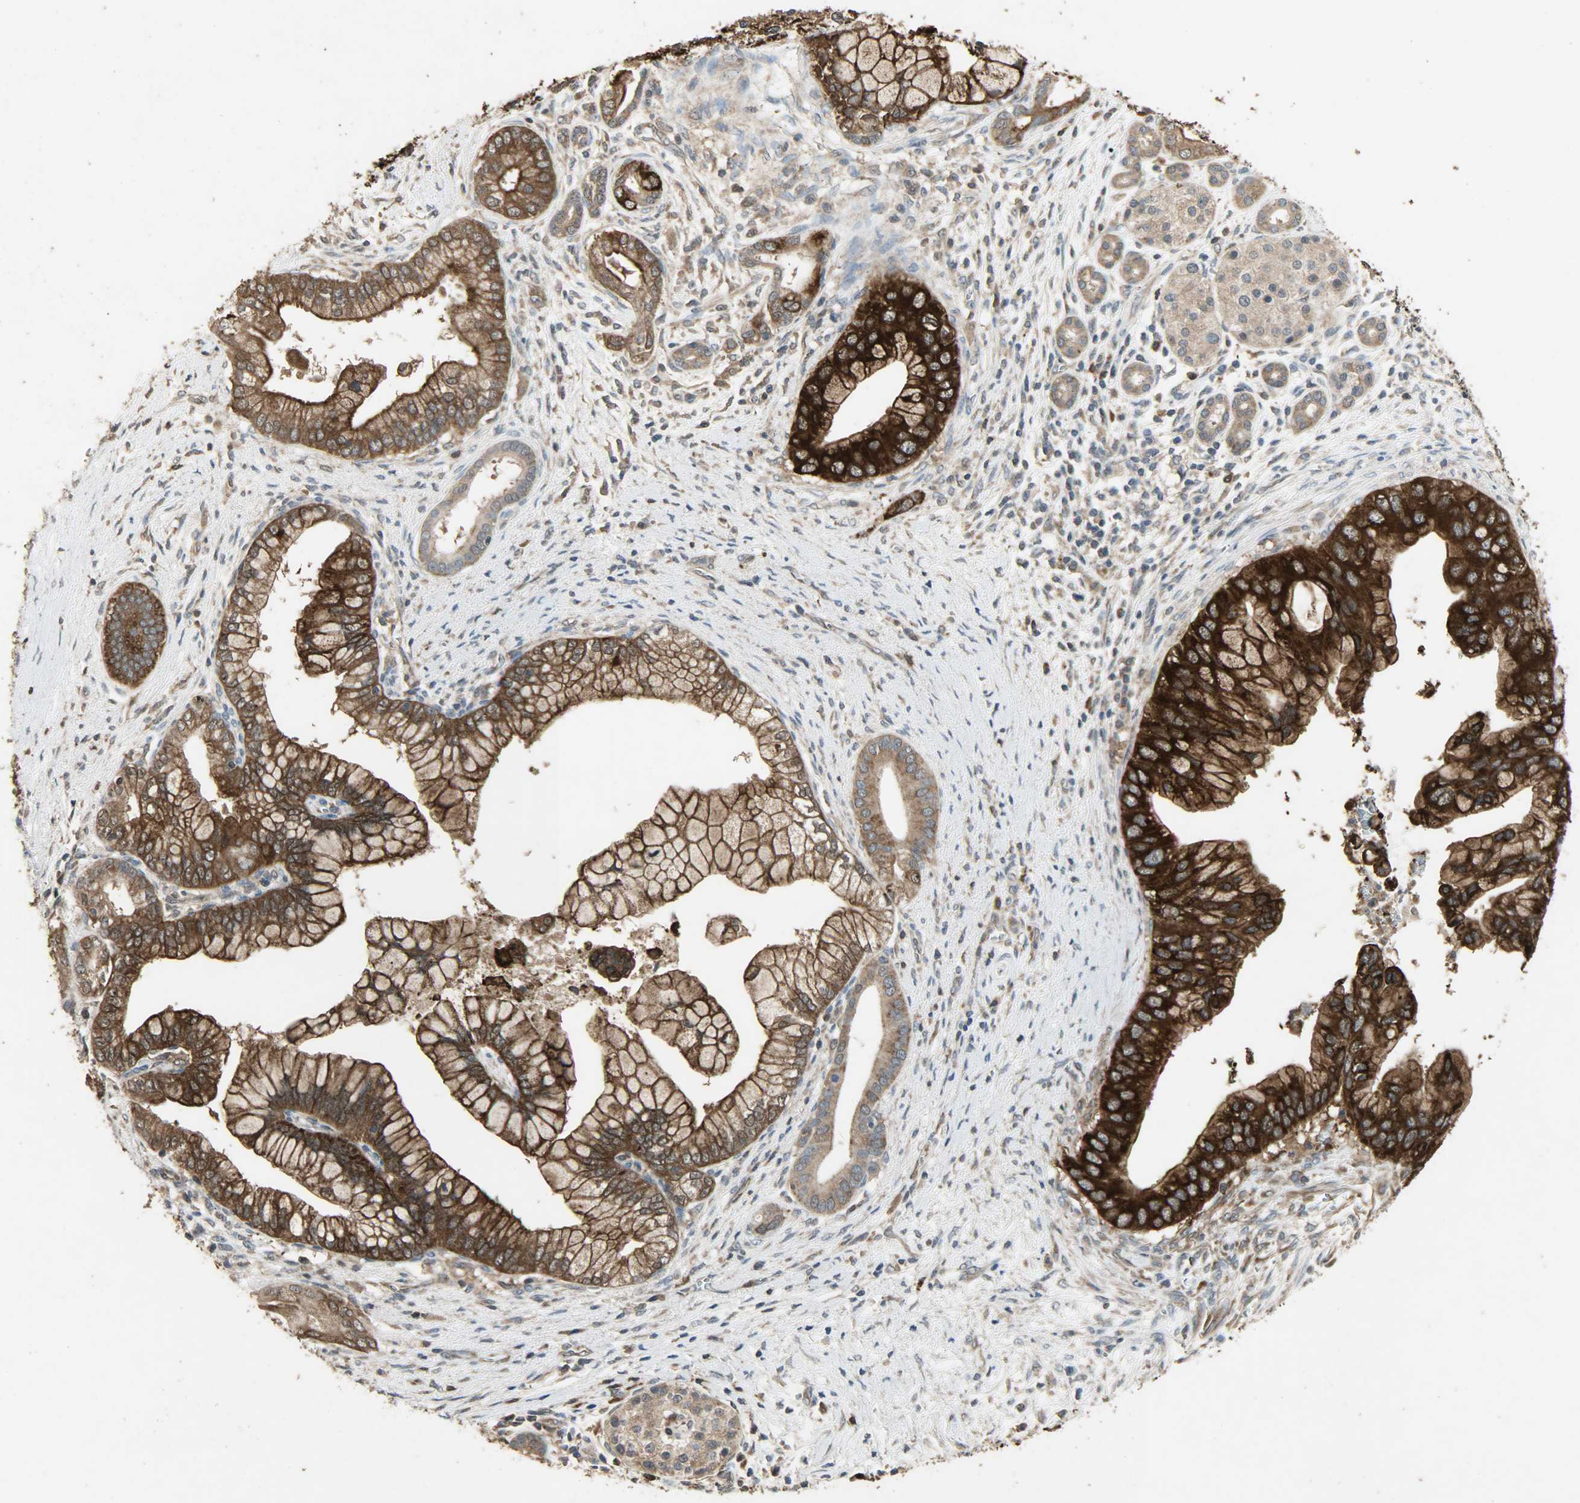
{"staining": {"intensity": "strong", "quantity": ">75%", "location": "cytoplasmic/membranous"}, "tissue": "pancreatic cancer", "cell_type": "Tumor cells", "image_type": "cancer", "snomed": [{"axis": "morphology", "description": "Adenocarcinoma, NOS"}, {"axis": "topography", "description": "Pancreas"}], "caption": "Approximately >75% of tumor cells in human pancreatic adenocarcinoma exhibit strong cytoplasmic/membranous protein staining as visualized by brown immunohistochemical staining.", "gene": "CDKN2C", "patient": {"sex": "male", "age": 59}}